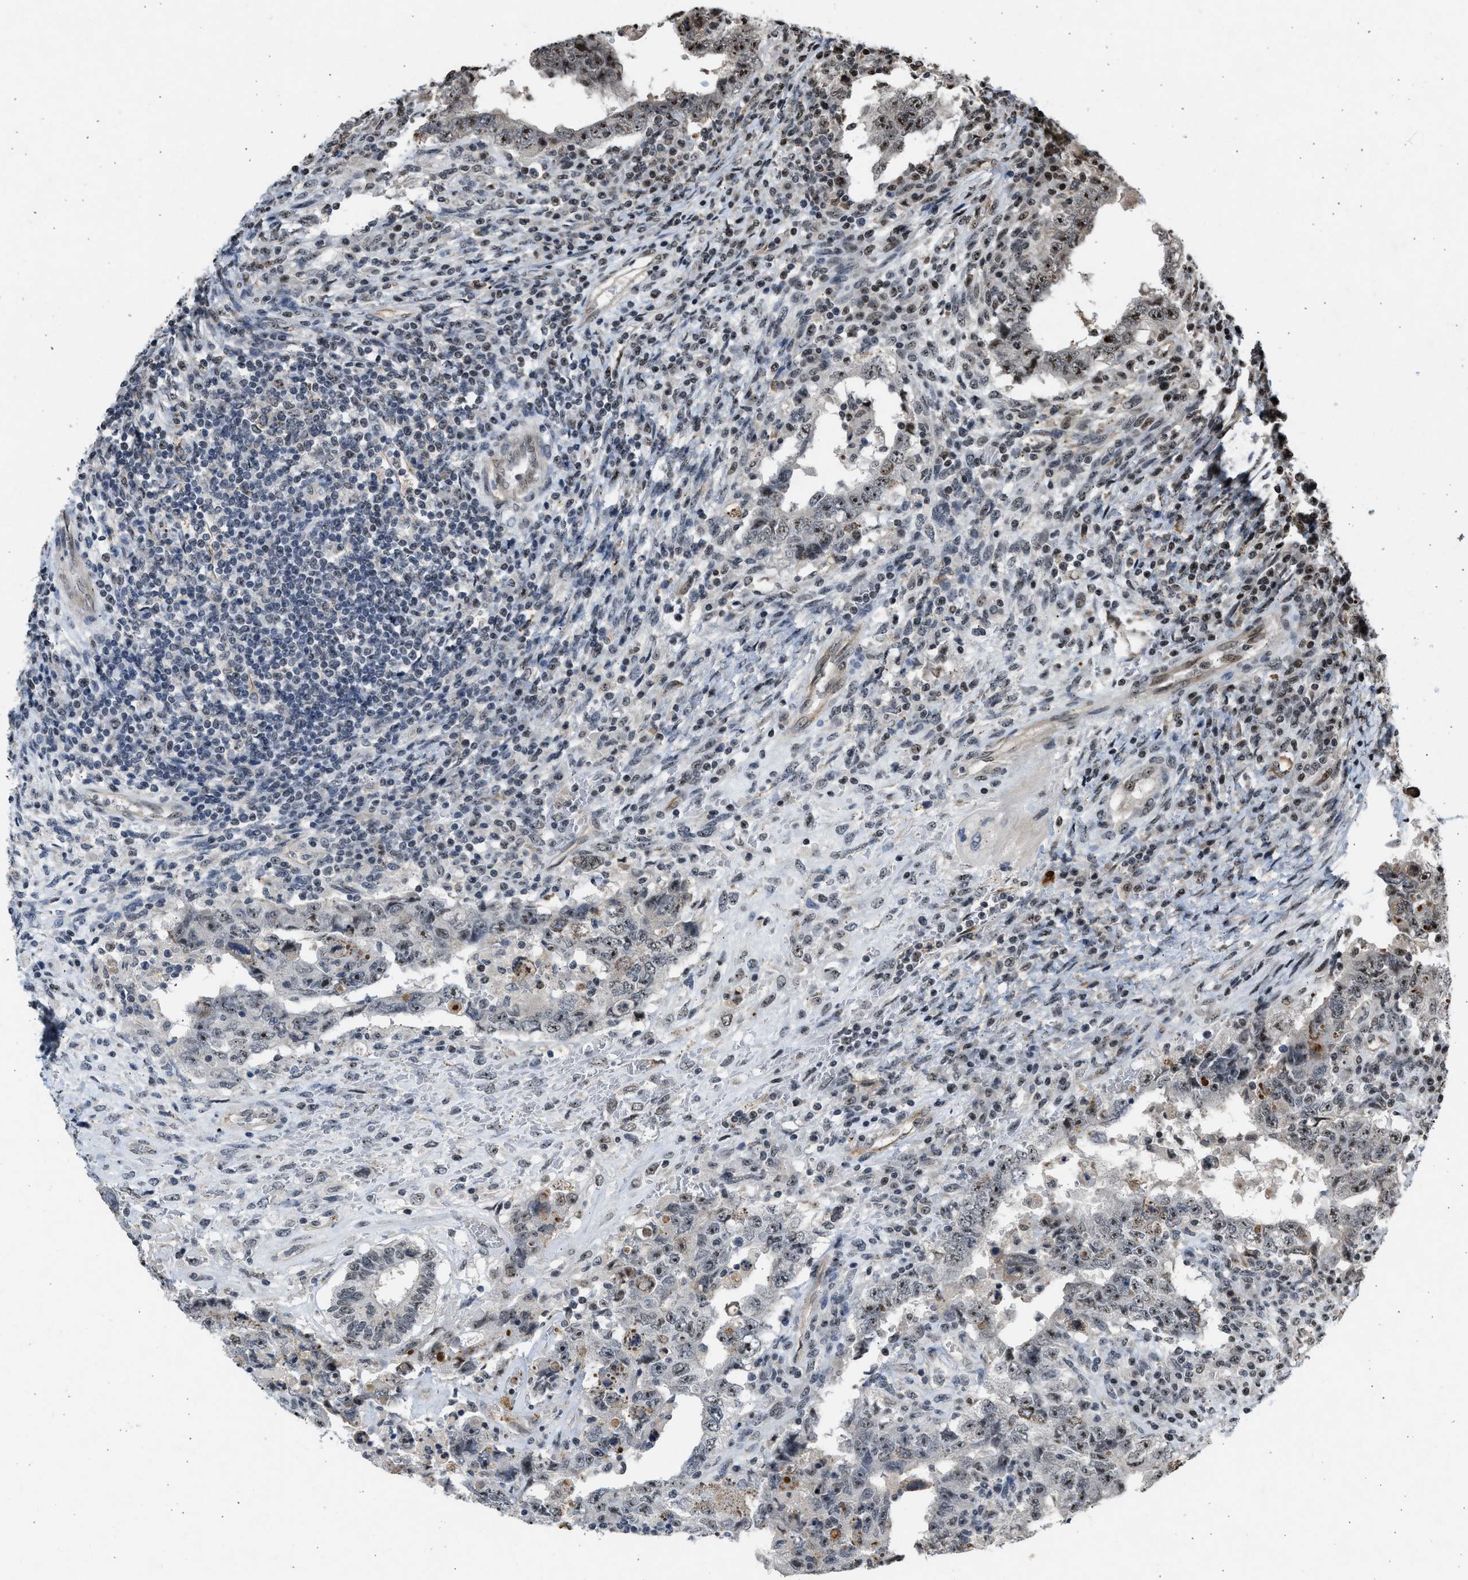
{"staining": {"intensity": "moderate", "quantity": ">75%", "location": "nuclear"}, "tissue": "testis cancer", "cell_type": "Tumor cells", "image_type": "cancer", "snomed": [{"axis": "morphology", "description": "Carcinoma, Embryonal, NOS"}, {"axis": "topography", "description": "Testis"}], "caption": "Protein analysis of testis cancer tissue exhibits moderate nuclear positivity in approximately >75% of tumor cells.", "gene": "TFDP2", "patient": {"sex": "male", "age": 26}}